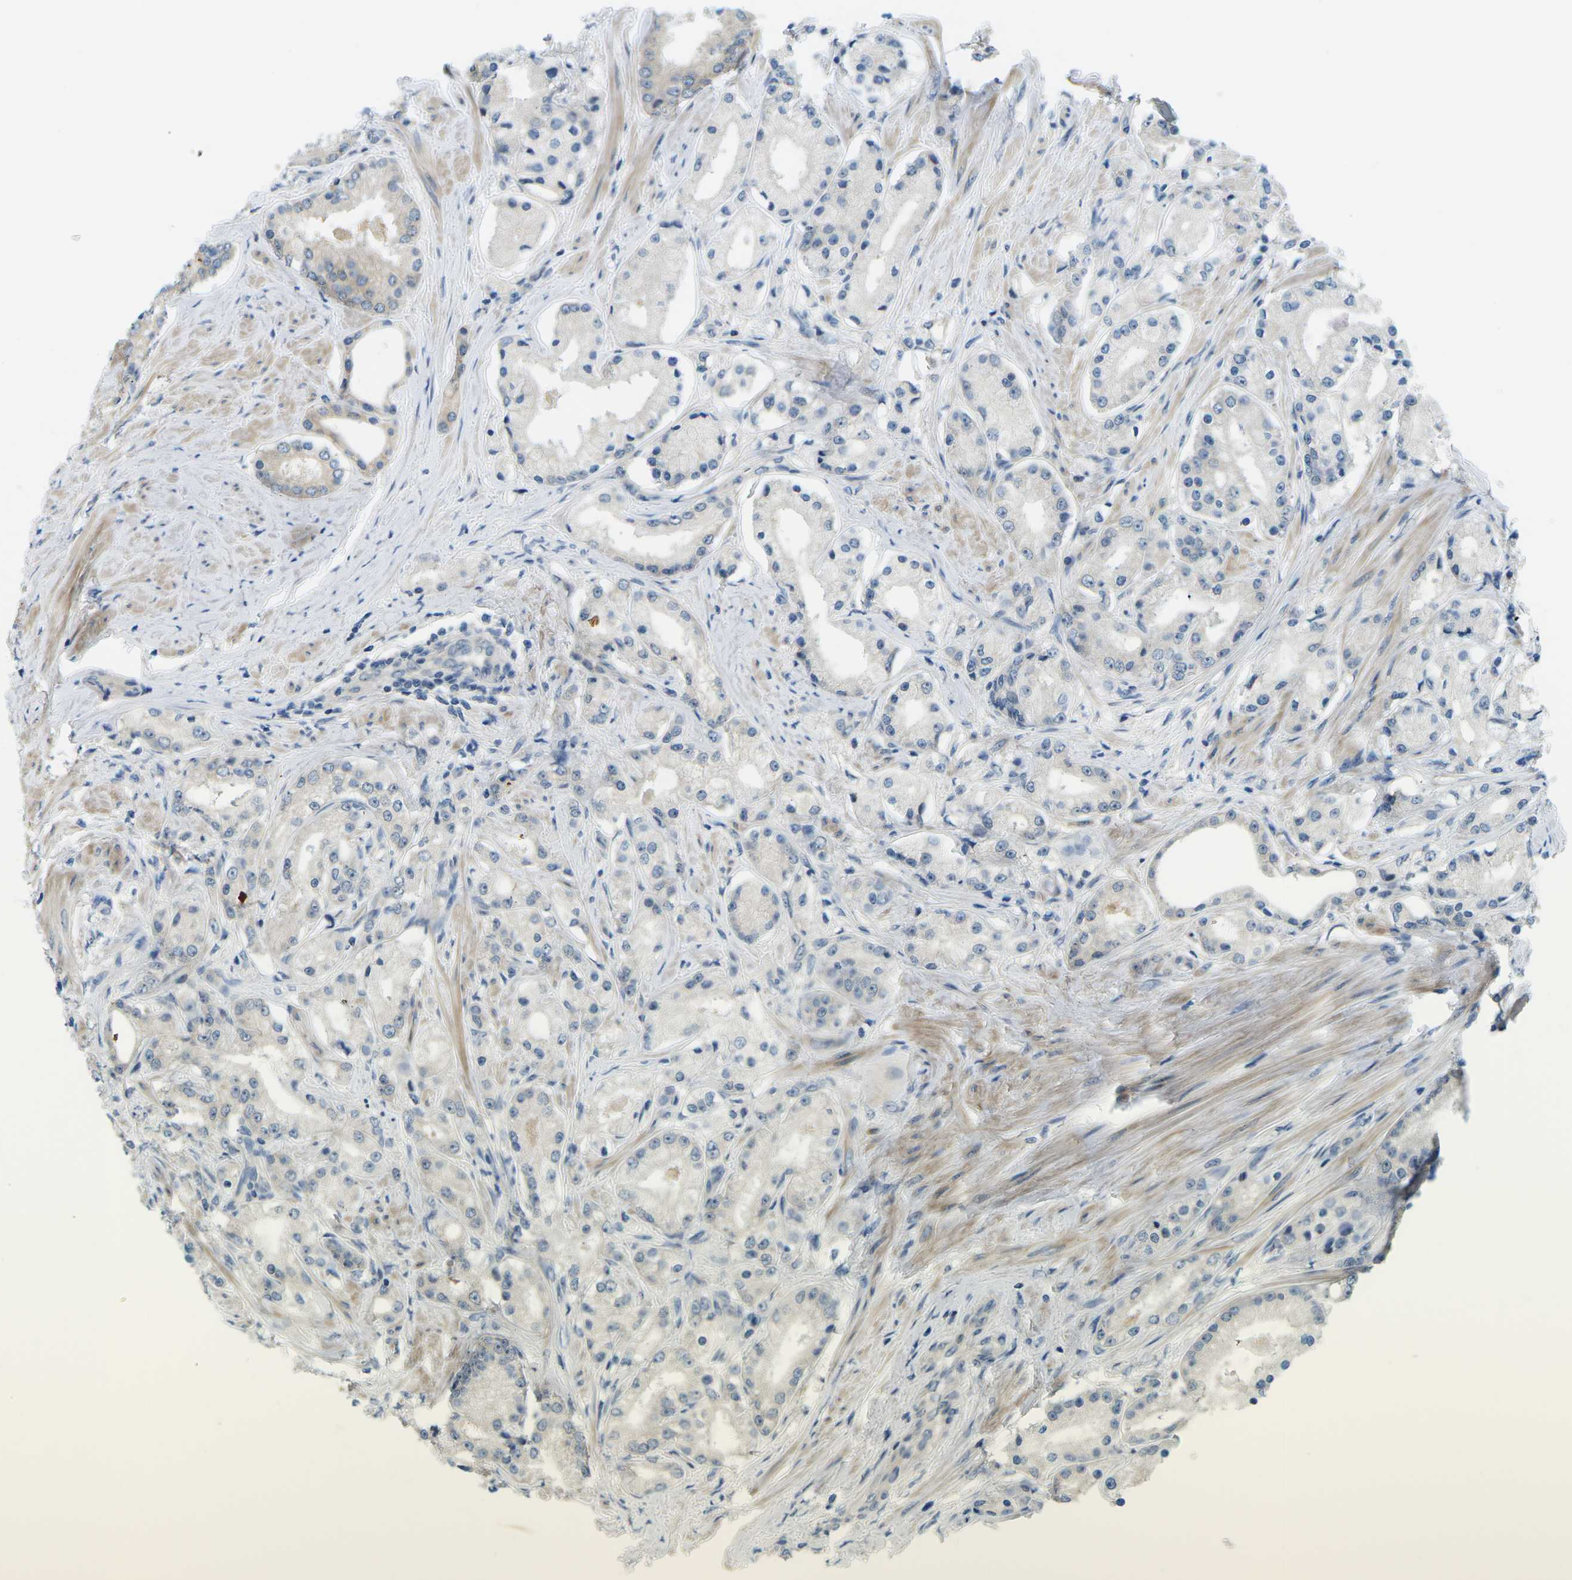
{"staining": {"intensity": "negative", "quantity": "none", "location": "none"}, "tissue": "prostate cancer", "cell_type": "Tumor cells", "image_type": "cancer", "snomed": [{"axis": "morphology", "description": "Adenocarcinoma, Low grade"}, {"axis": "topography", "description": "Prostate"}], "caption": "Micrograph shows no significant protein expression in tumor cells of prostate cancer (adenocarcinoma (low-grade)).", "gene": "CTNND1", "patient": {"sex": "male", "age": 63}}